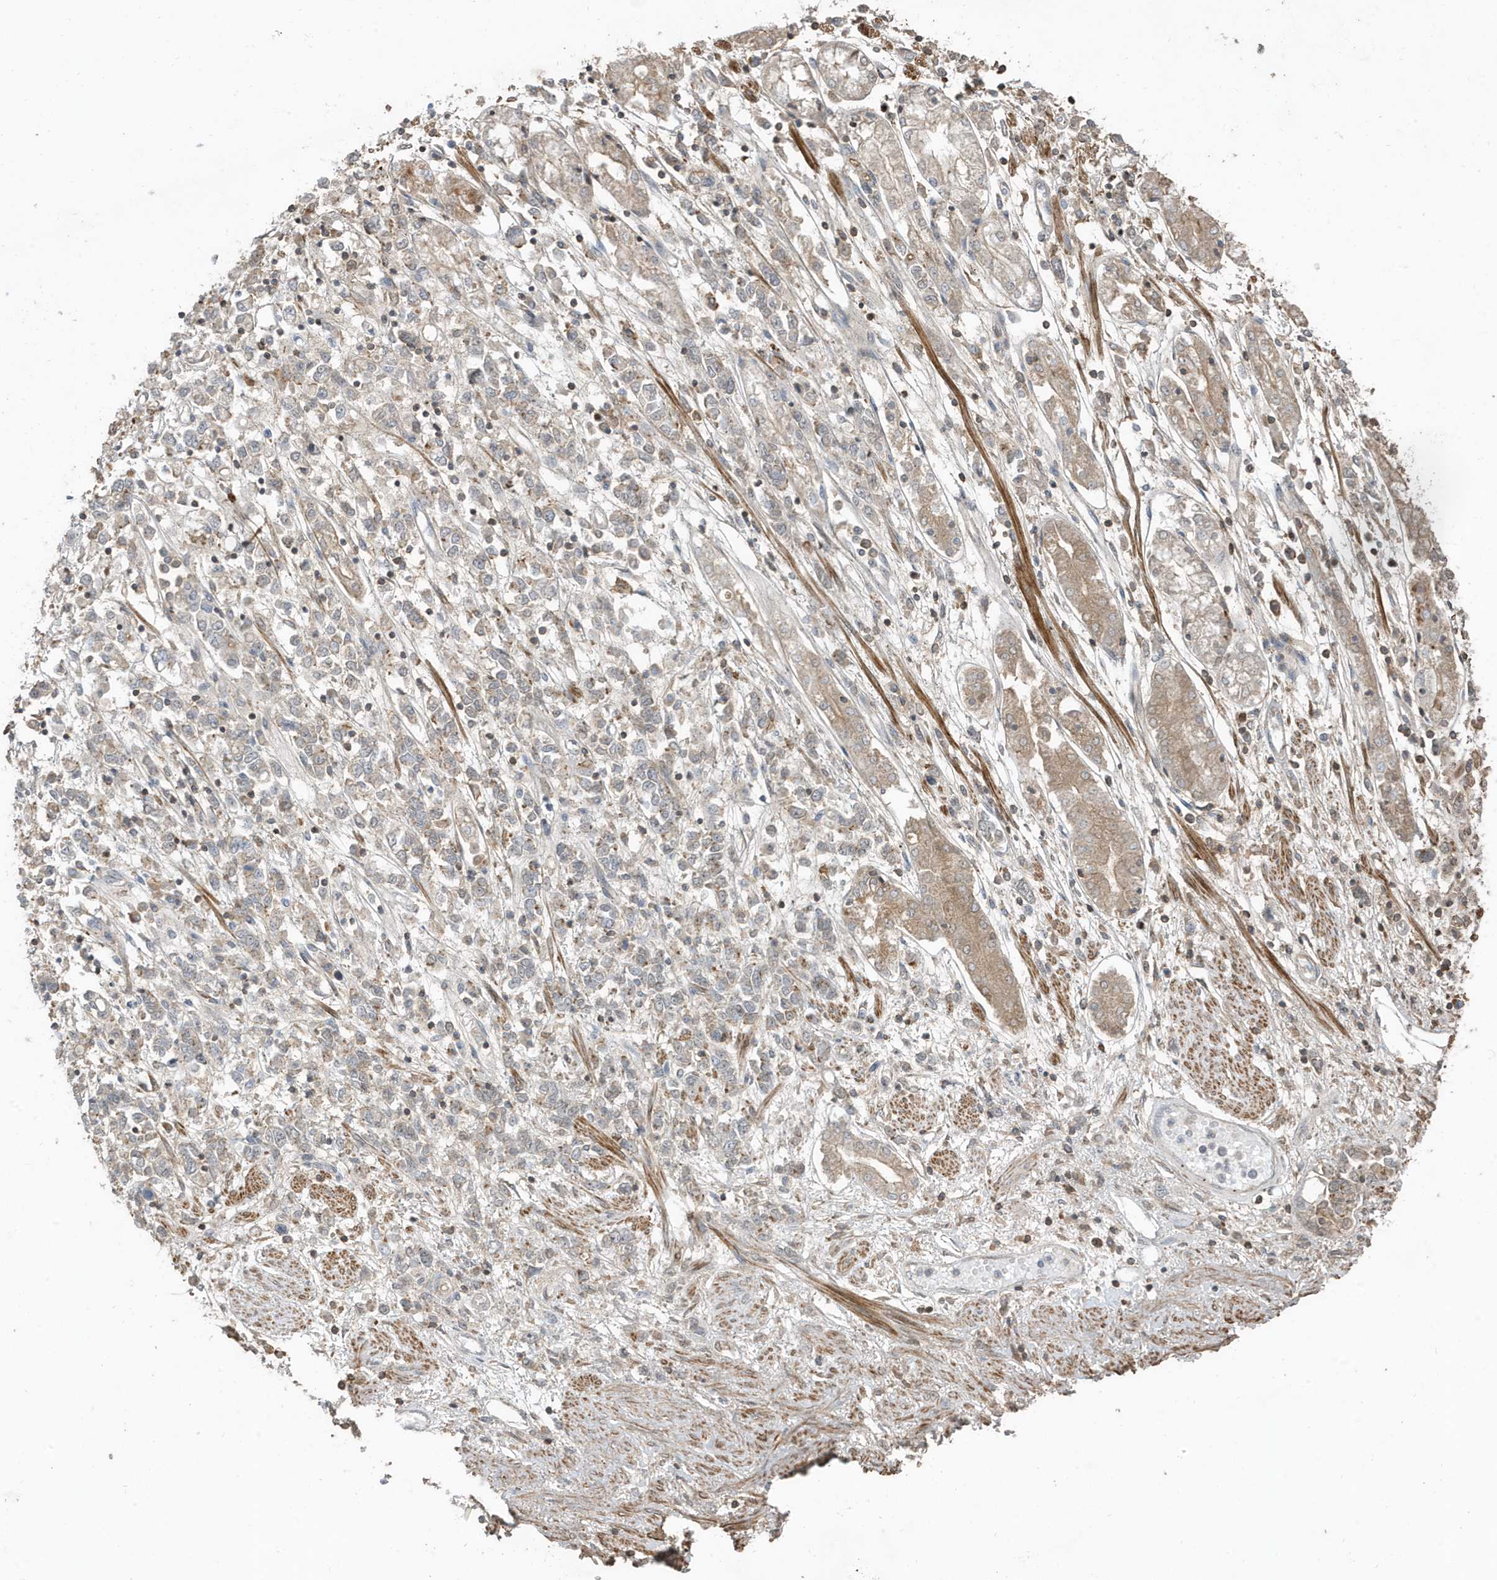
{"staining": {"intensity": "negative", "quantity": "none", "location": "none"}, "tissue": "stomach cancer", "cell_type": "Tumor cells", "image_type": "cancer", "snomed": [{"axis": "morphology", "description": "Adenocarcinoma, NOS"}, {"axis": "topography", "description": "Stomach"}], "caption": "Immunohistochemical staining of stomach cancer reveals no significant expression in tumor cells.", "gene": "PRRT3", "patient": {"sex": "female", "age": 76}}